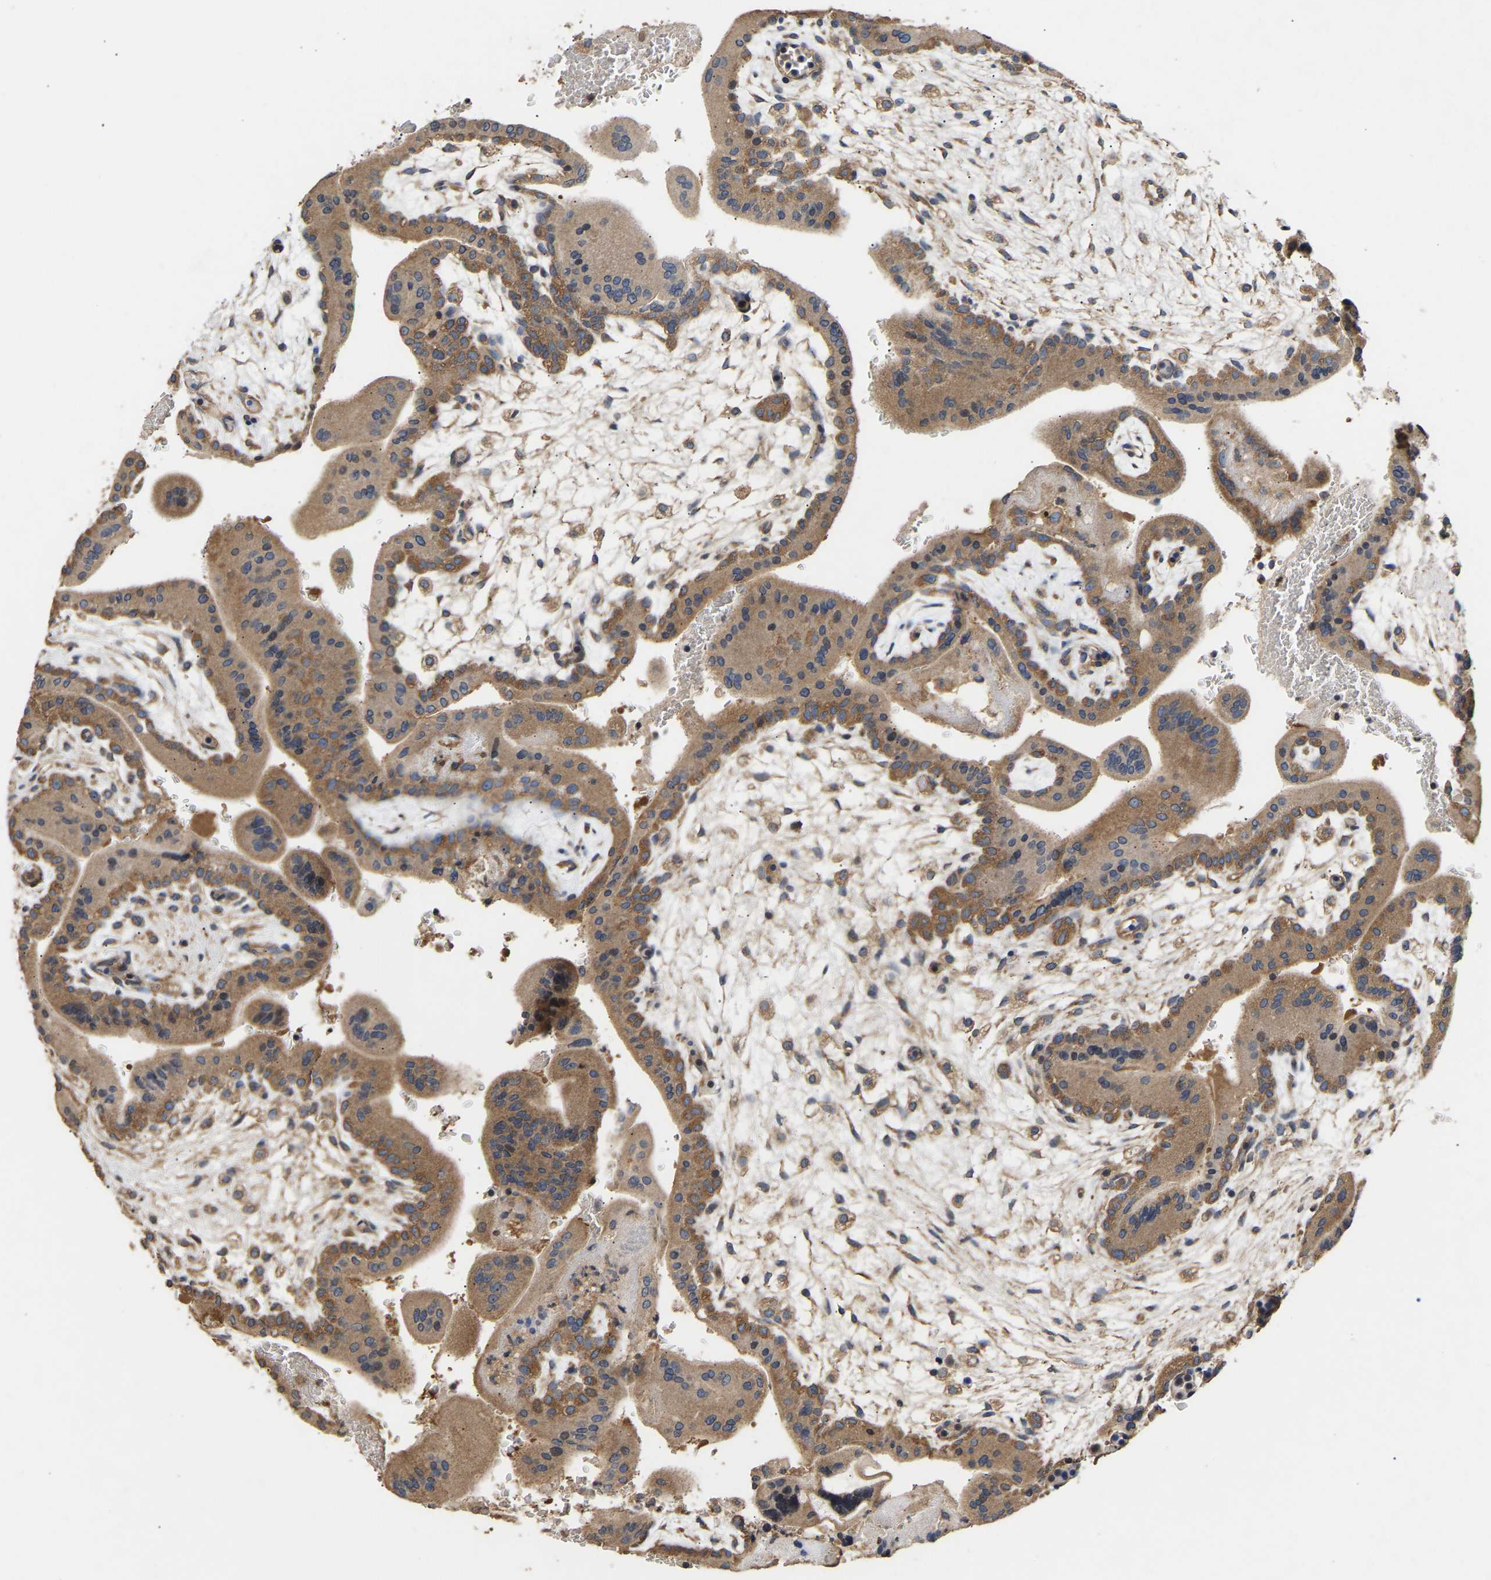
{"staining": {"intensity": "moderate", "quantity": ">75%", "location": "cytoplasmic/membranous"}, "tissue": "placenta", "cell_type": "Decidual cells", "image_type": "normal", "snomed": [{"axis": "morphology", "description": "Normal tissue, NOS"}, {"axis": "topography", "description": "Placenta"}], "caption": "The histopathology image demonstrates staining of unremarkable placenta, revealing moderate cytoplasmic/membranous protein positivity (brown color) within decidual cells.", "gene": "AIMP2", "patient": {"sex": "female", "age": 35}}